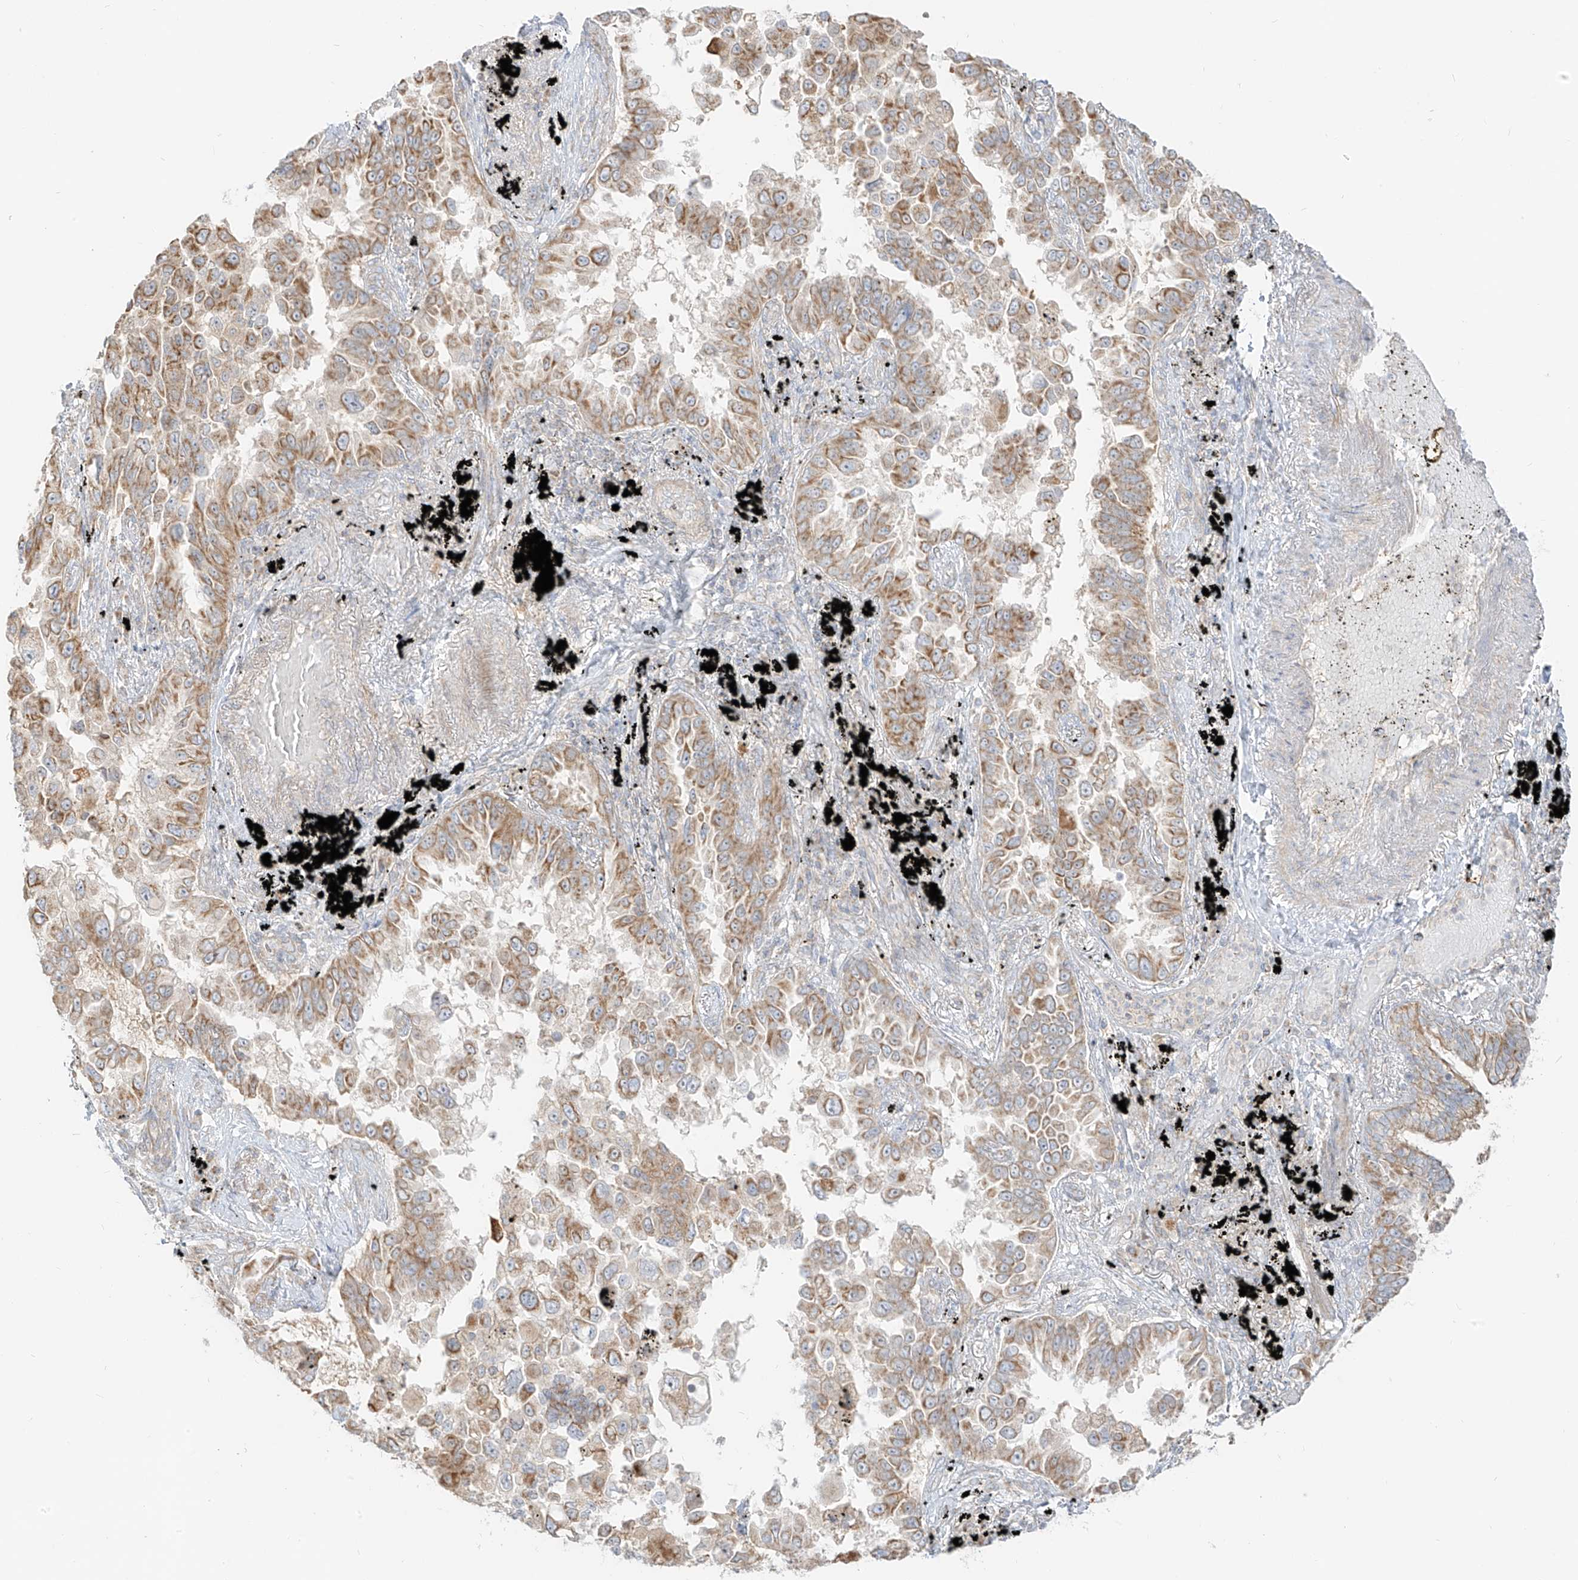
{"staining": {"intensity": "moderate", "quantity": ">75%", "location": "cytoplasmic/membranous"}, "tissue": "lung cancer", "cell_type": "Tumor cells", "image_type": "cancer", "snomed": [{"axis": "morphology", "description": "Adenocarcinoma, NOS"}, {"axis": "topography", "description": "Lung"}], "caption": "An image showing moderate cytoplasmic/membranous staining in about >75% of tumor cells in adenocarcinoma (lung), as visualized by brown immunohistochemical staining.", "gene": "ZIM3", "patient": {"sex": "female", "age": 67}}